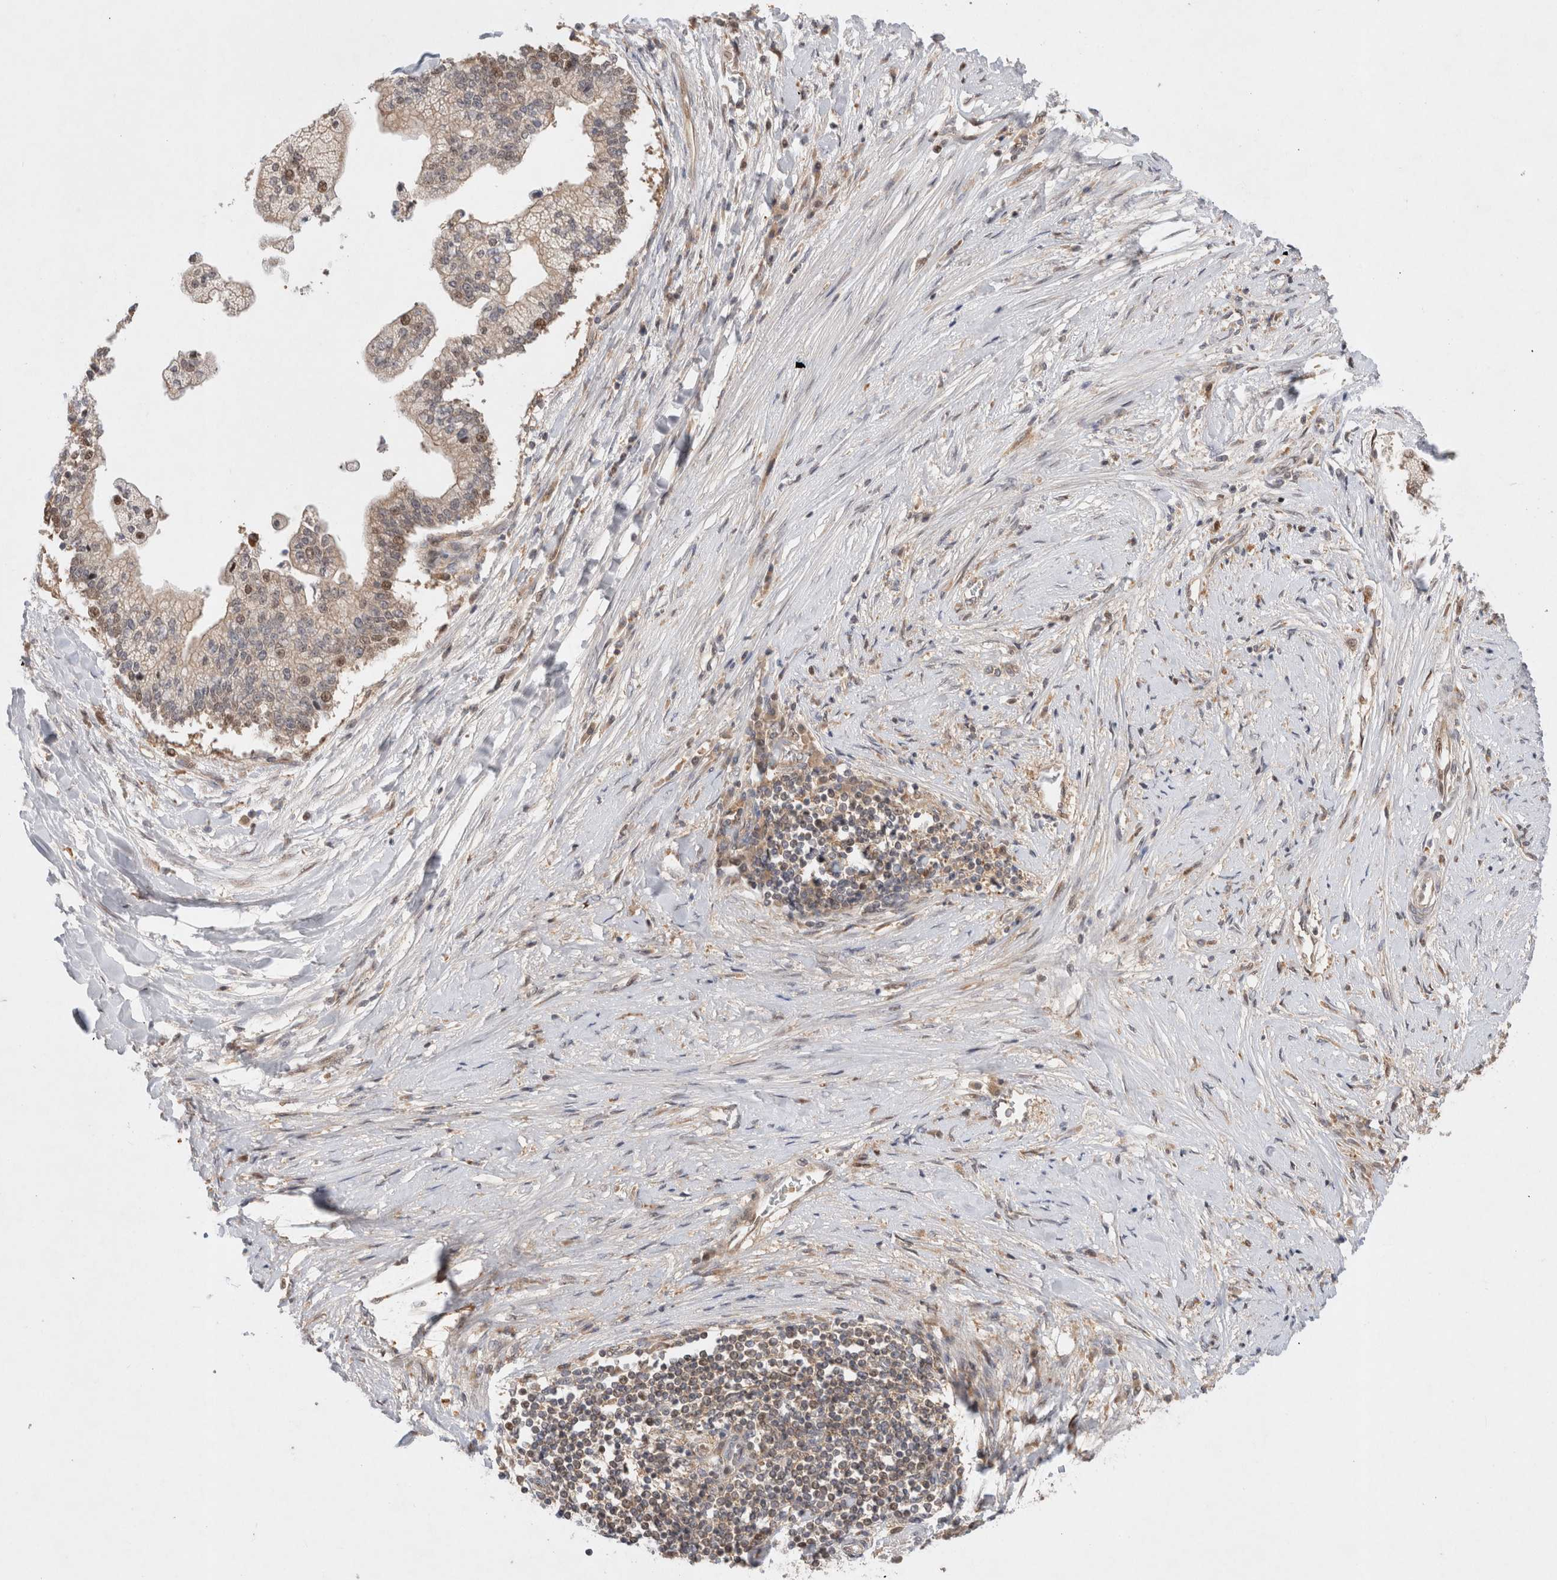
{"staining": {"intensity": "weak", "quantity": "<25%", "location": "nuclear"}, "tissue": "liver cancer", "cell_type": "Tumor cells", "image_type": "cancer", "snomed": [{"axis": "morphology", "description": "Cholangiocarcinoma"}, {"axis": "topography", "description": "Liver"}], "caption": "Tumor cells are negative for protein expression in human liver cancer (cholangiocarcinoma). (DAB (3,3'-diaminobenzidine) immunohistochemistry (IHC), high magnification).", "gene": "HTT", "patient": {"sex": "male", "age": 50}}